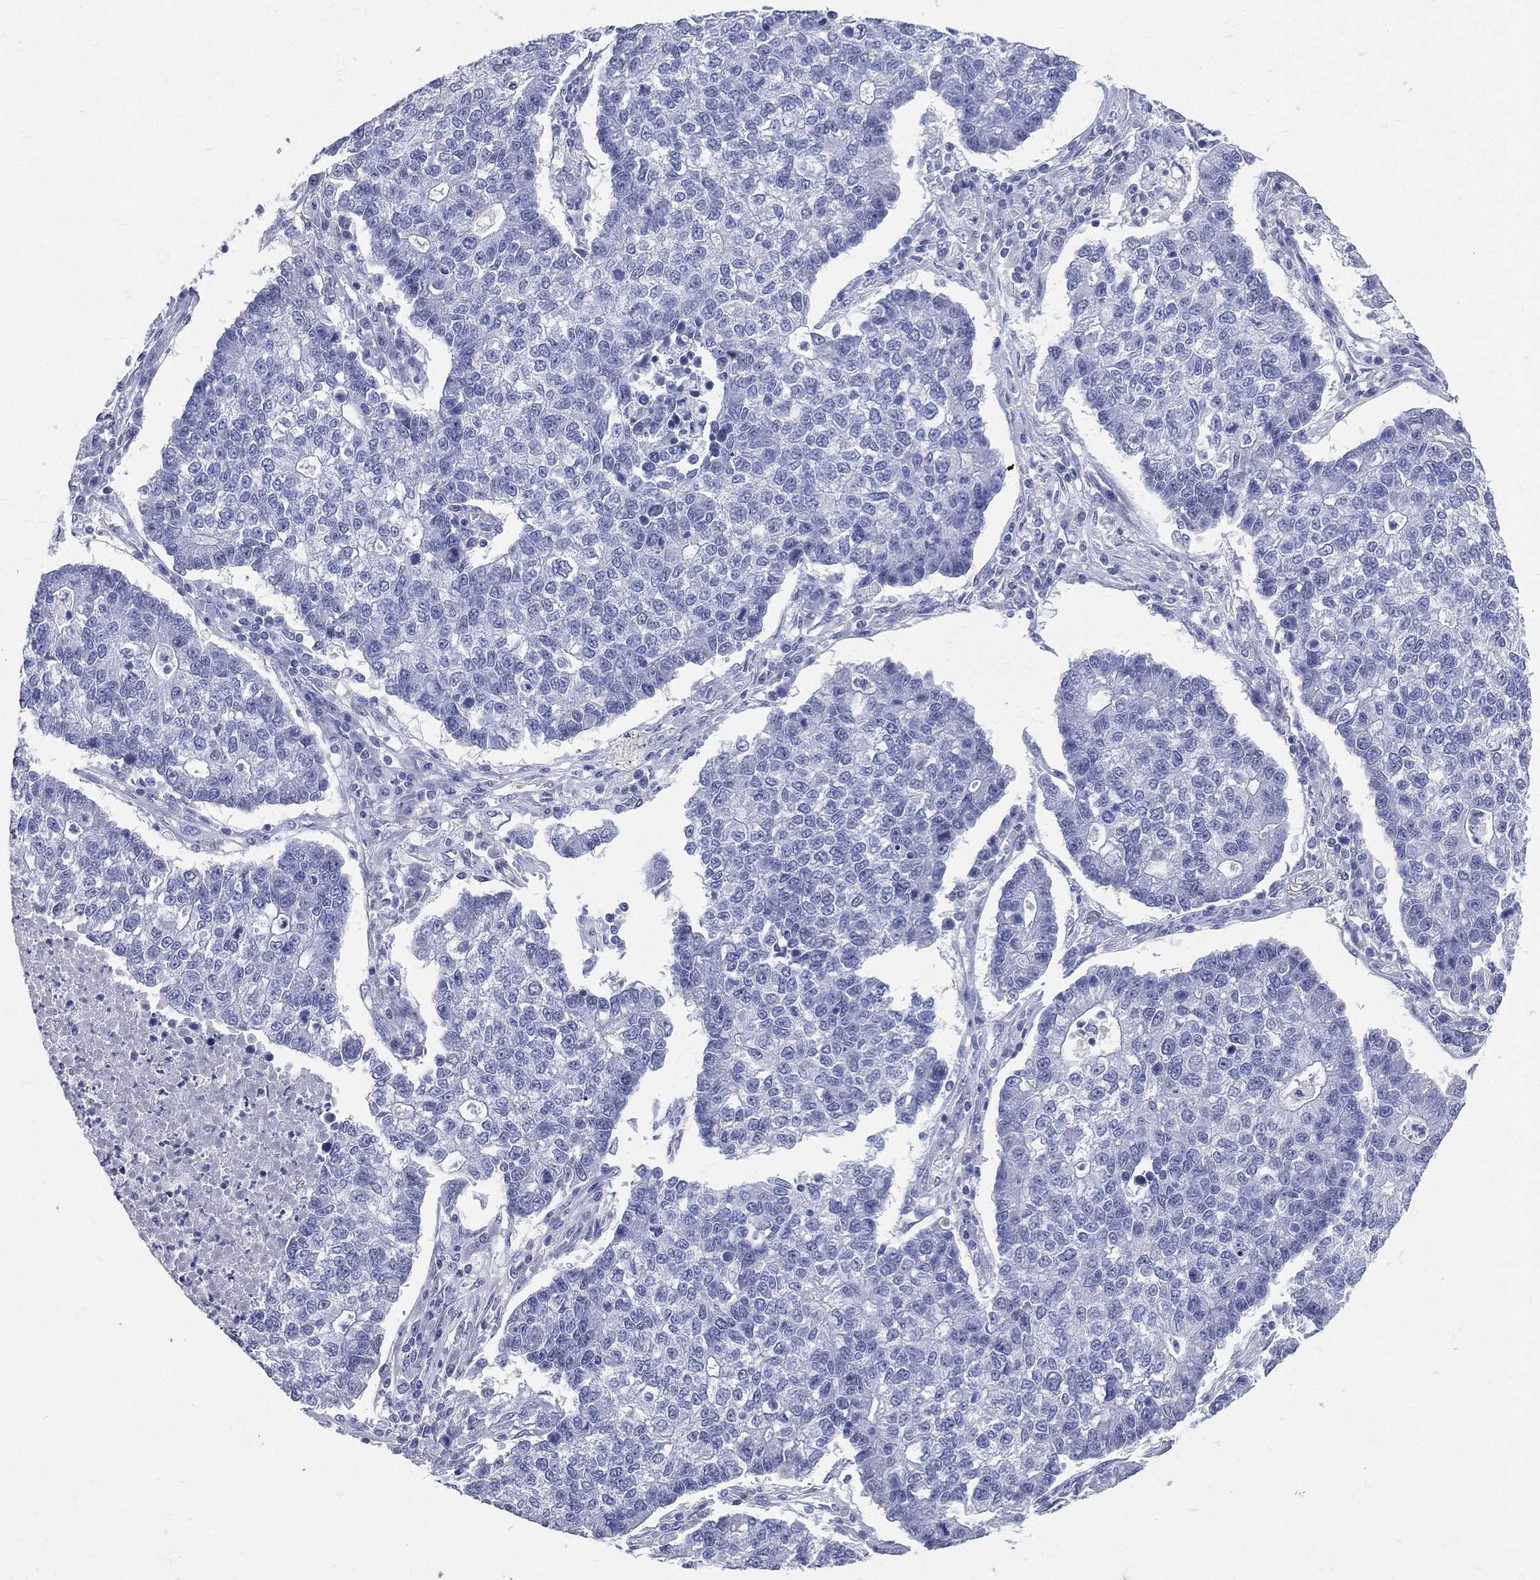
{"staining": {"intensity": "negative", "quantity": "none", "location": "none"}, "tissue": "lung cancer", "cell_type": "Tumor cells", "image_type": "cancer", "snomed": [{"axis": "morphology", "description": "Adenocarcinoma, NOS"}, {"axis": "topography", "description": "Lung"}], "caption": "This is a micrograph of immunohistochemistry staining of lung cancer, which shows no expression in tumor cells.", "gene": "CYLC1", "patient": {"sex": "male", "age": 57}}